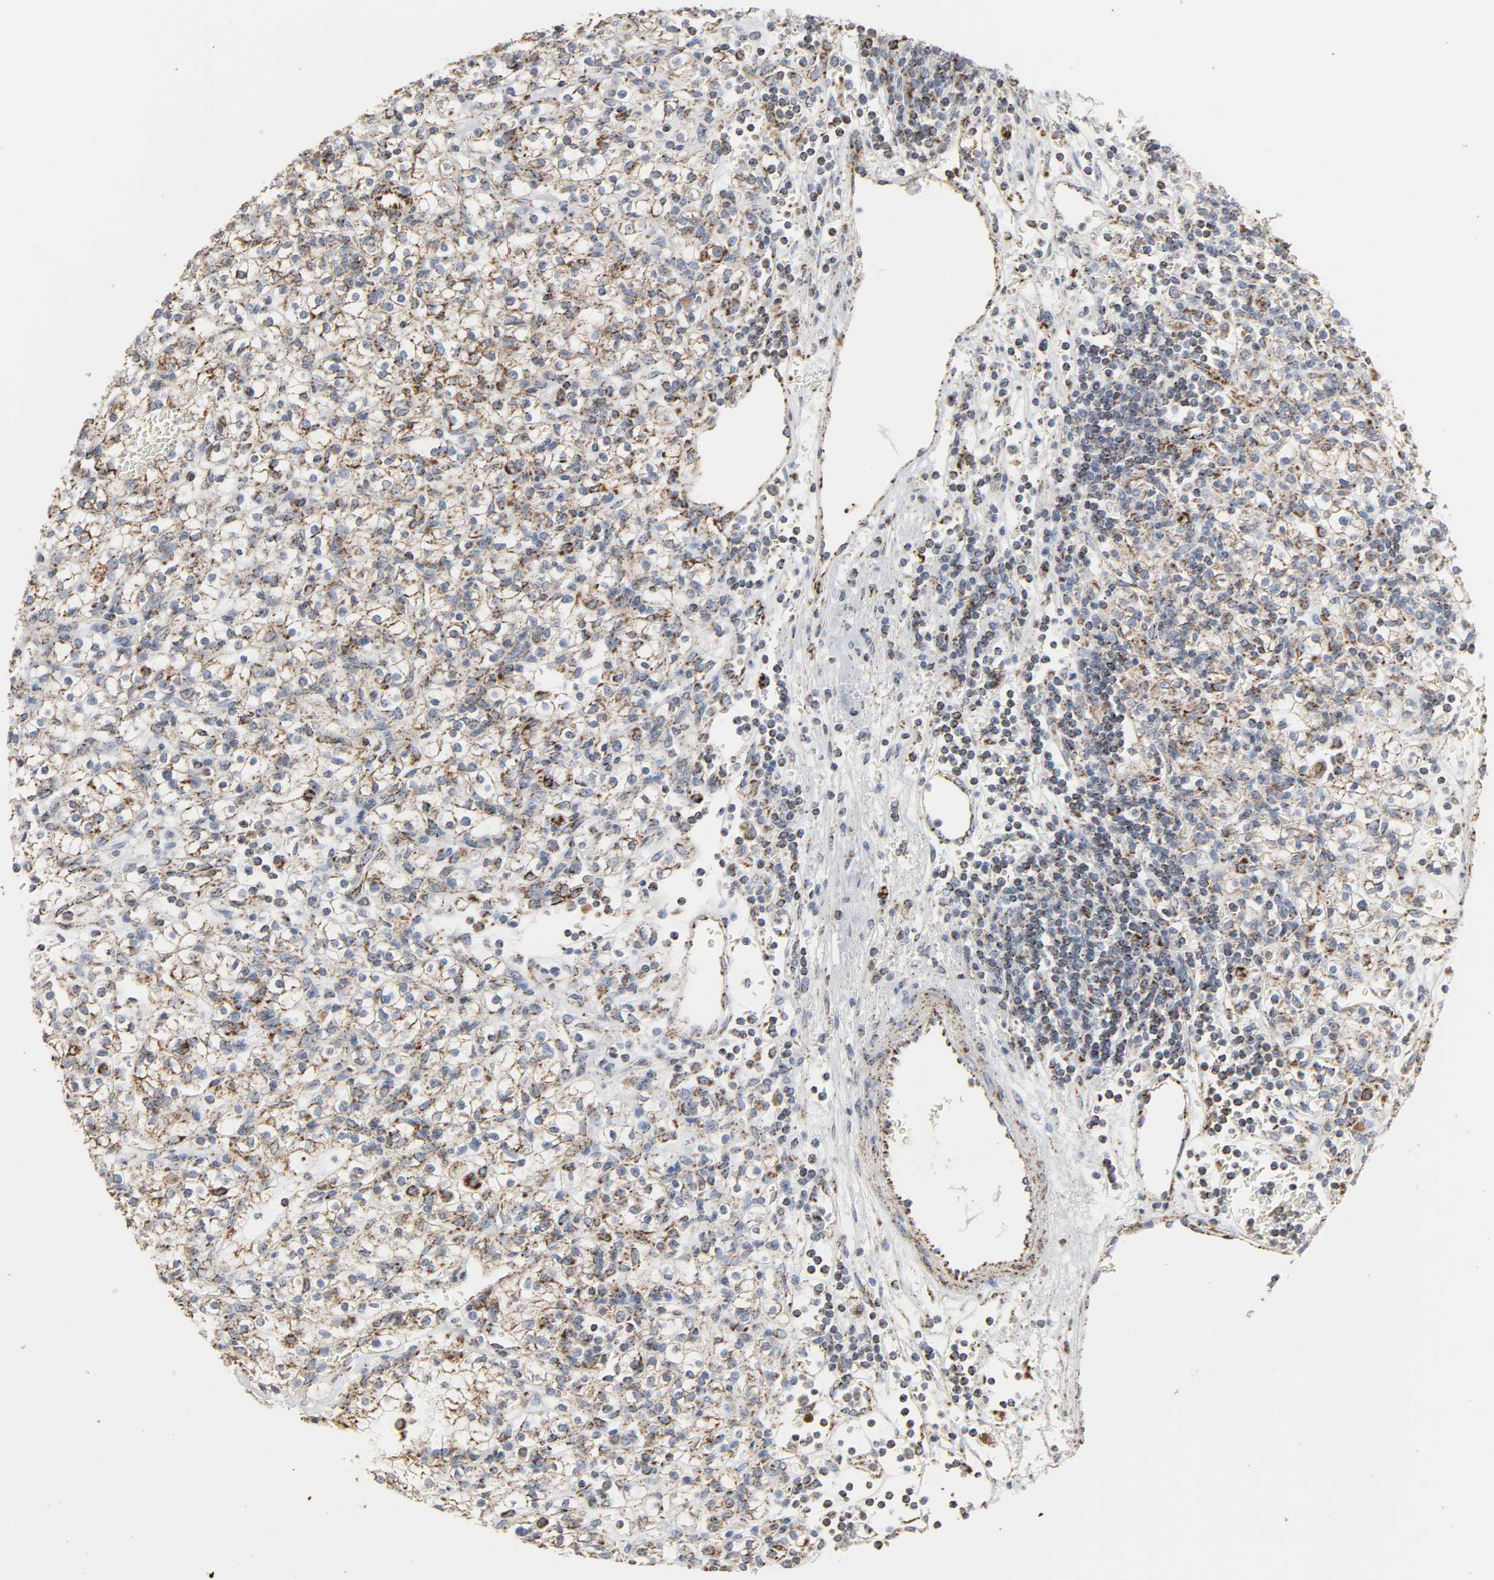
{"staining": {"intensity": "weak", "quantity": "25%-75%", "location": "cytoplasmic/membranous"}, "tissue": "renal cancer", "cell_type": "Tumor cells", "image_type": "cancer", "snomed": [{"axis": "morphology", "description": "Normal tissue, NOS"}, {"axis": "morphology", "description": "Adenocarcinoma, NOS"}, {"axis": "topography", "description": "Kidney"}], "caption": "Immunohistochemical staining of renal cancer (adenocarcinoma) shows weak cytoplasmic/membranous protein positivity in approximately 25%-75% of tumor cells.", "gene": "ACAT1", "patient": {"sex": "female", "age": 55}}